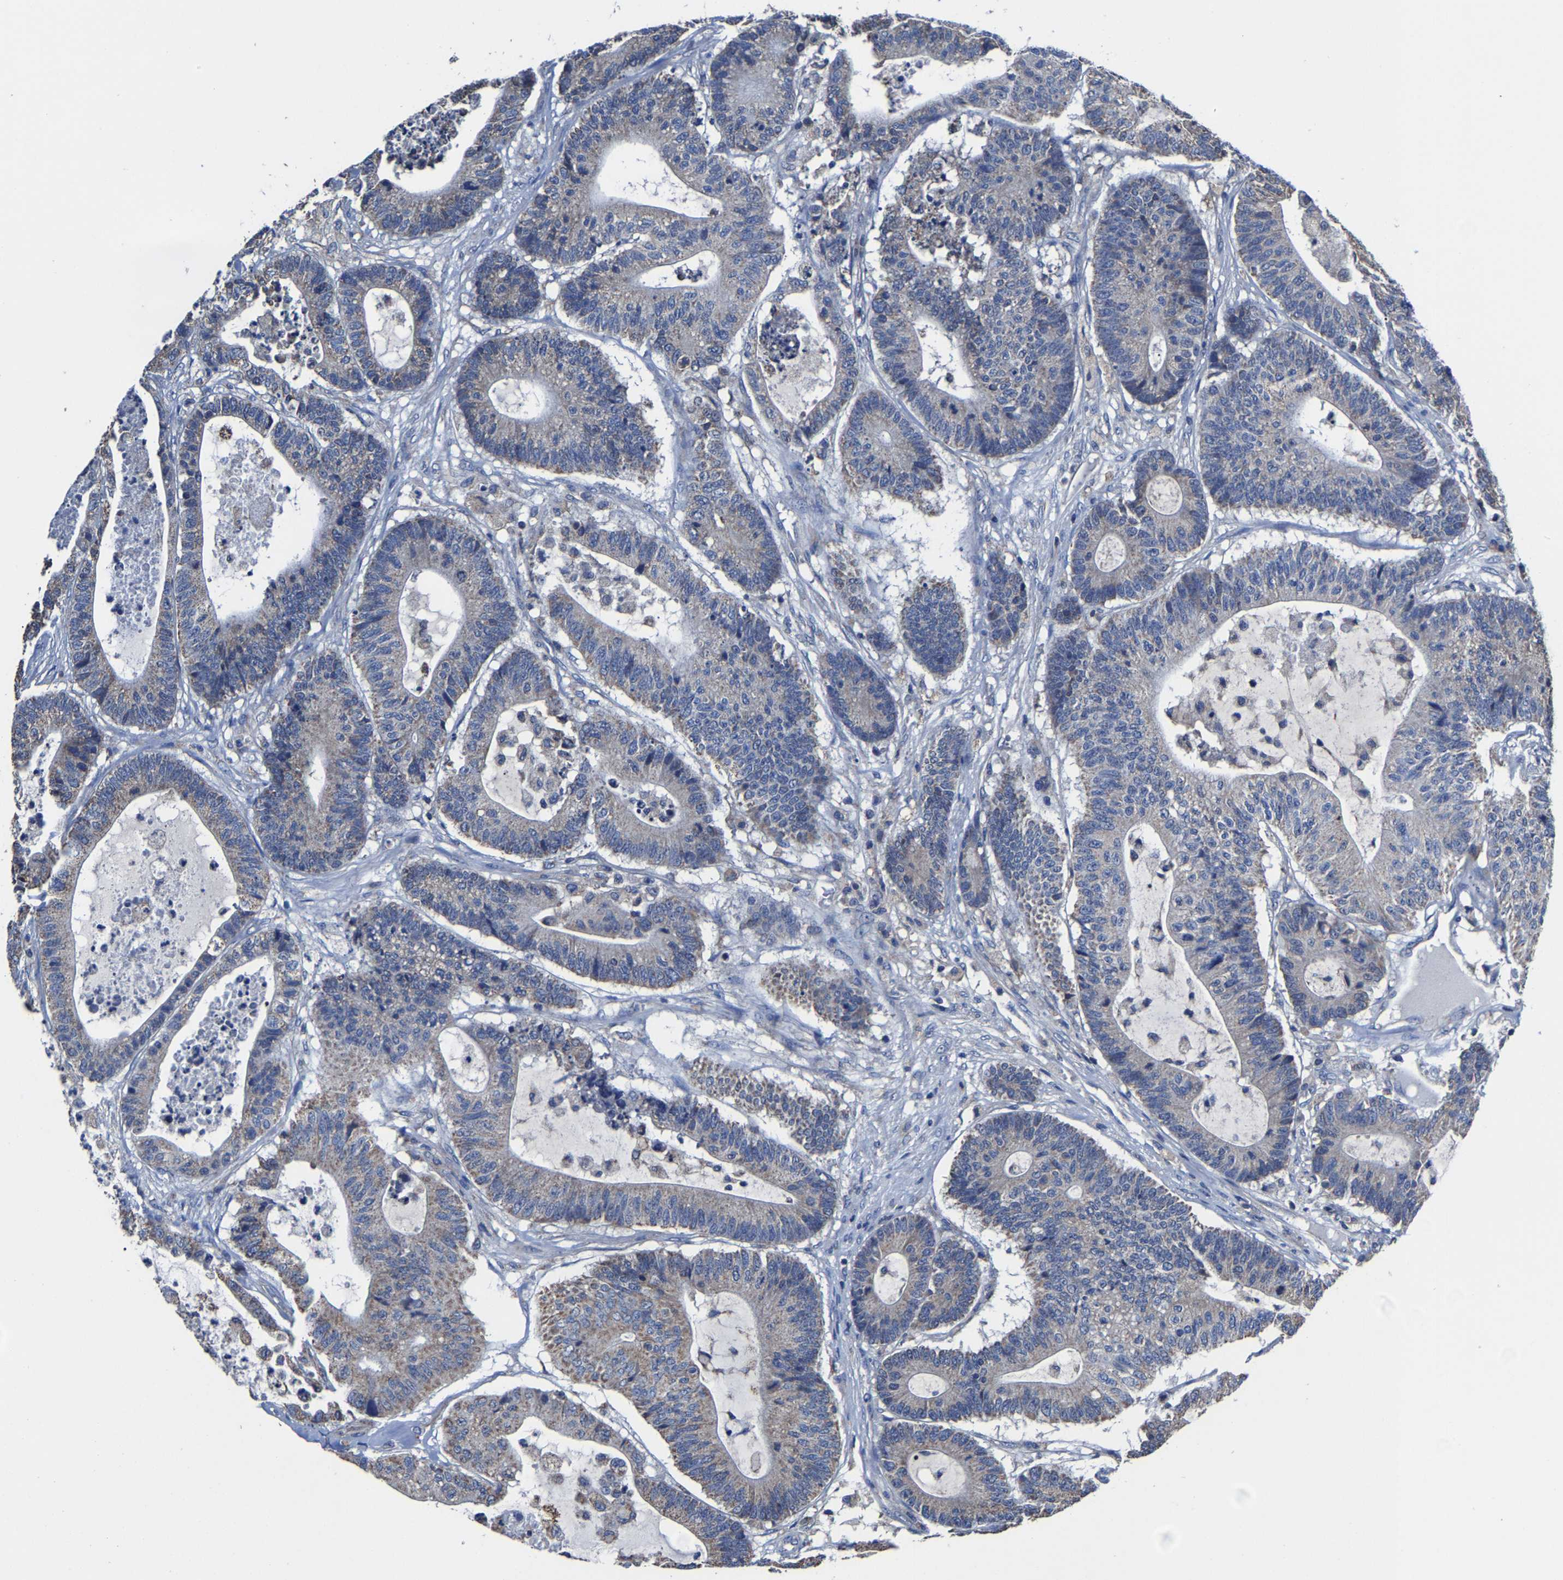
{"staining": {"intensity": "weak", "quantity": "<25%", "location": "cytoplasmic/membranous"}, "tissue": "colorectal cancer", "cell_type": "Tumor cells", "image_type": "cancer", "snomed": [{"axis": "morphology", "description": "Adenocarcinoma, NOS"}, {"axis": "topography", "description": "Colon"}], "caption": "Immunohistochemical staining of colorectal adenocarcinoma demonstrates no significant positivity in tumor cells.", "gene": "ZCCHC7", "patient": {"sex": "female", "age": 84}}